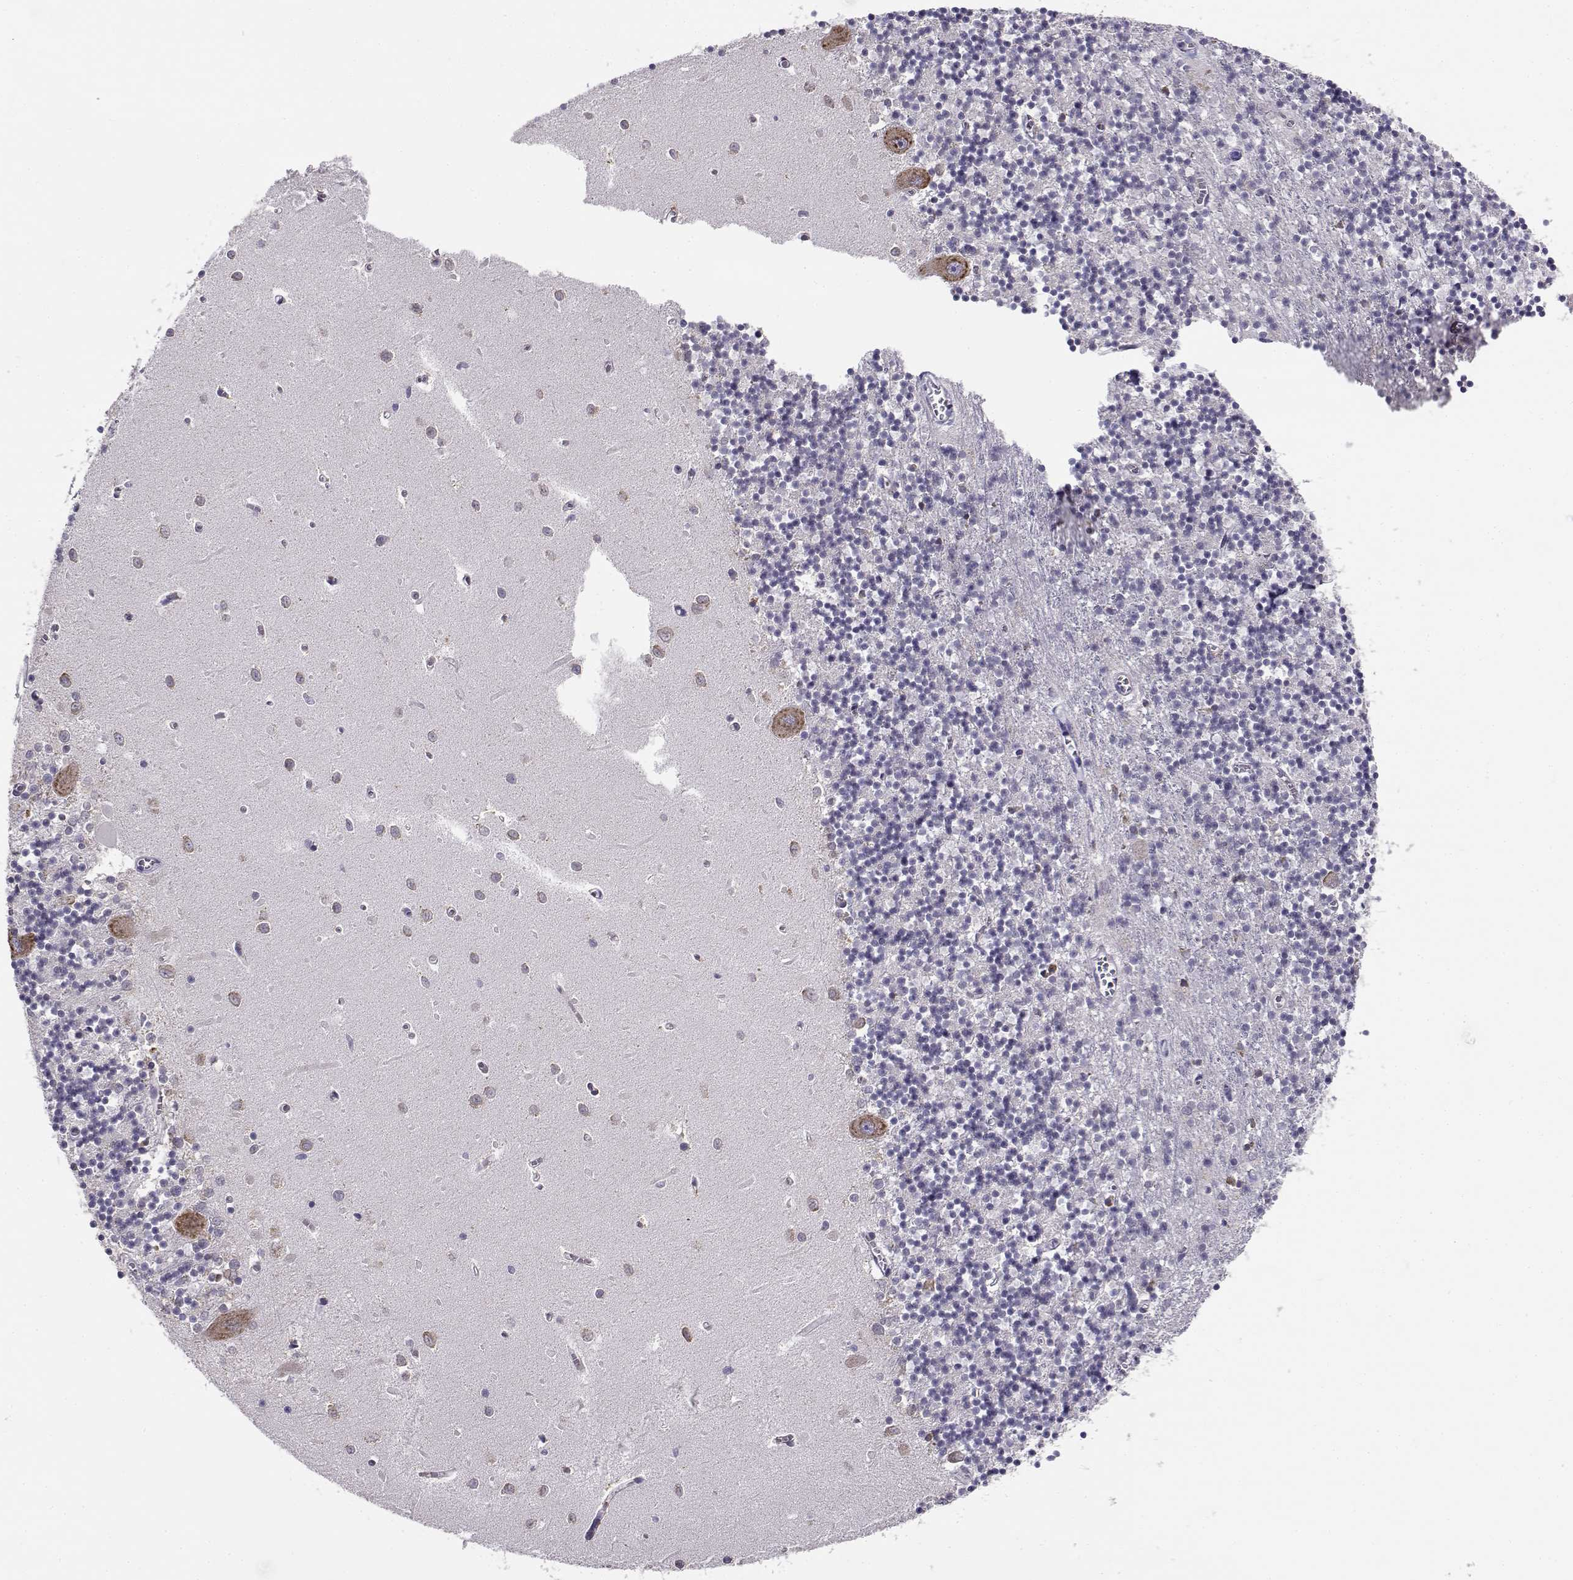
{"staining": {"intensity": "negative", "quantity": "none", "location": "none"}, "tissue": "cerebellum", "cell_type": "Cells in granular layer", "image_type": "normal", "snomed": [{"axis": "morphology", "description": "Normal tissue, NOS"}, {"axis": "topography", "description": "Cerebellum"}], "caption": "IHC photomicrograph of normal cerebellum: cerebellum stained with DAB (3,3'-diaminobenzidine) reveals no significant protein positivity in cells in granular layer.", "gene": "BEND6", "patient": {"sex": "female", "age": 64}}